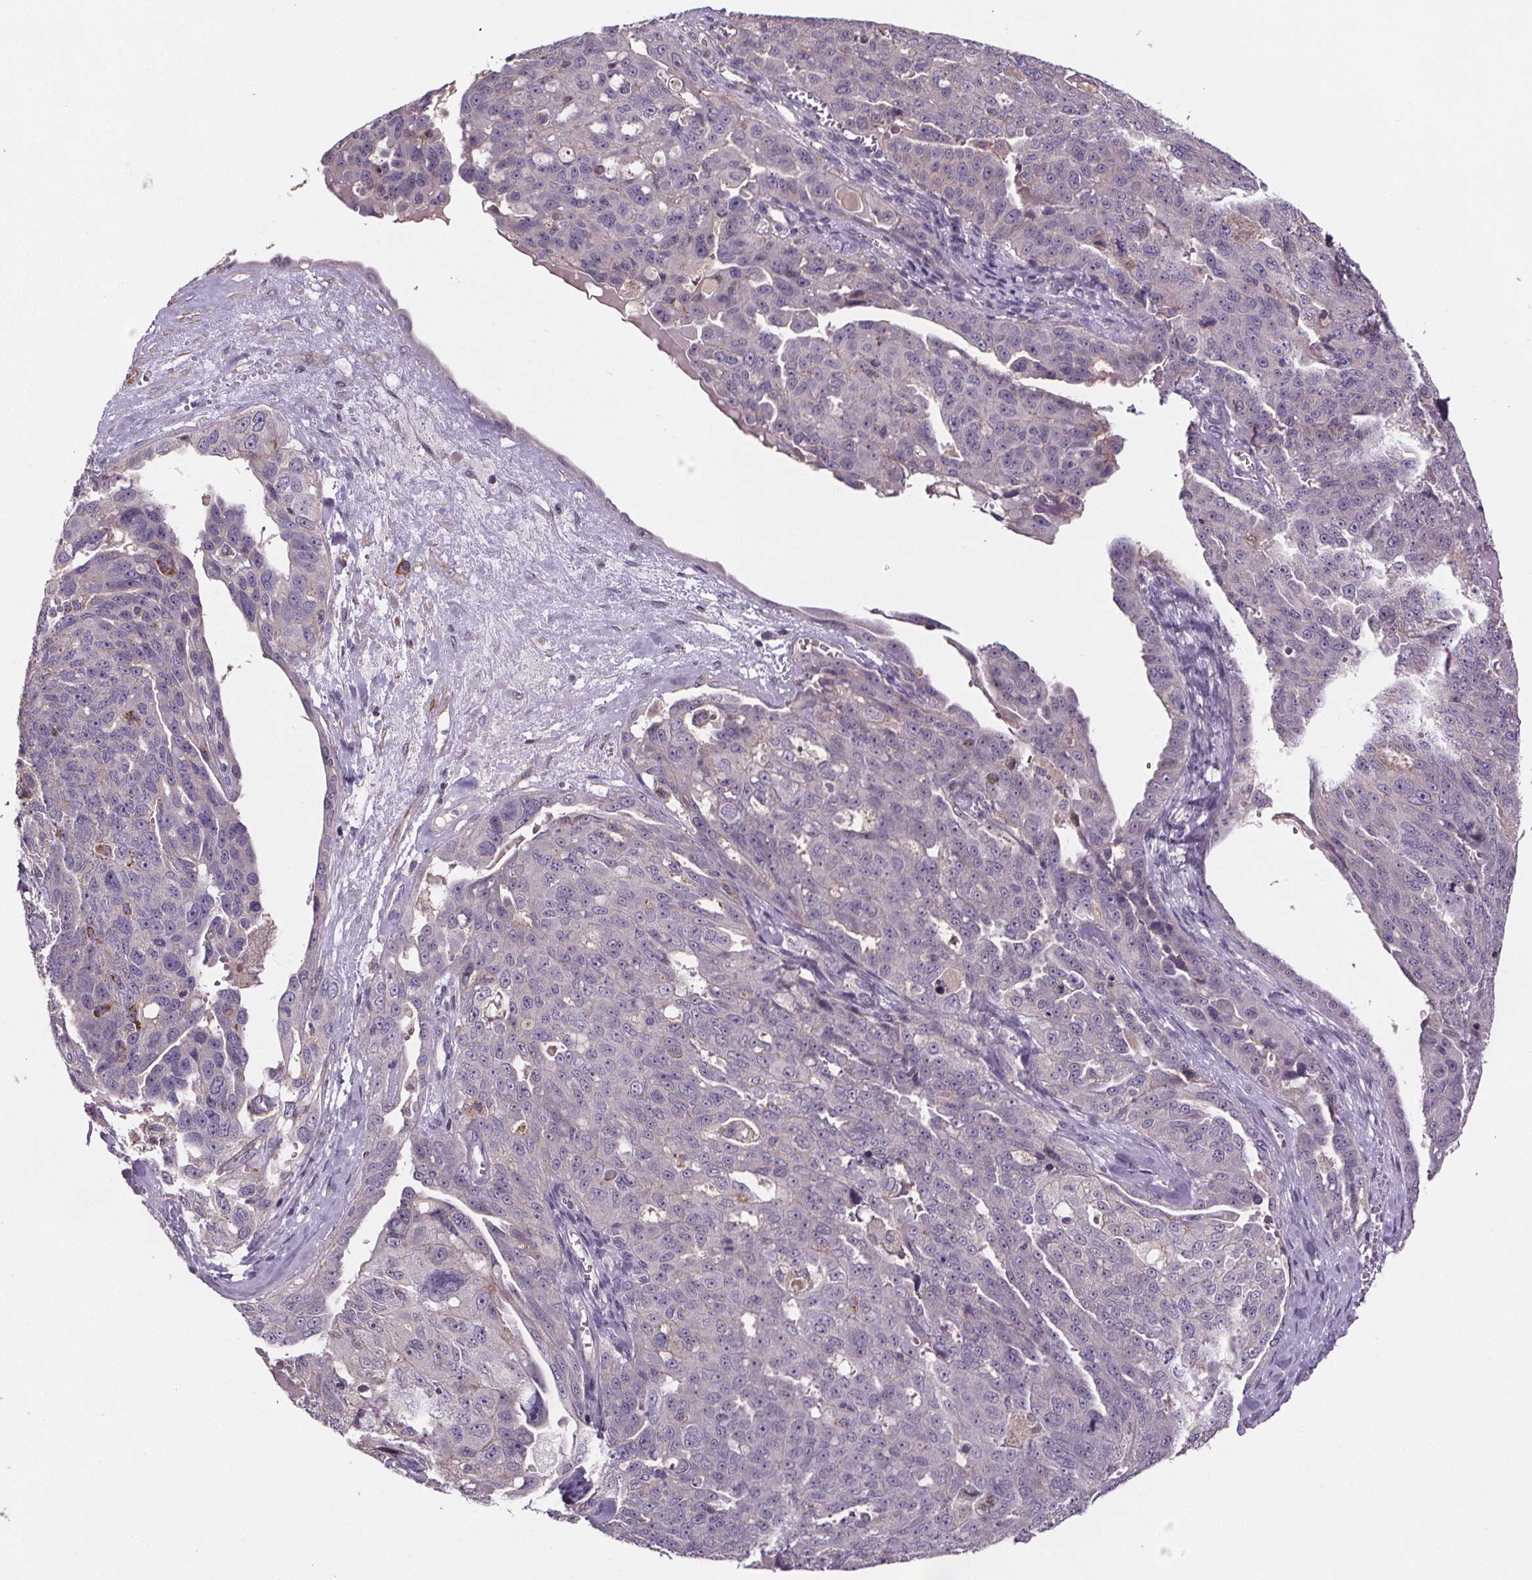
{"staining": {"intensity": "negative", "quantity": "none", "location": "none"}, "tissue": "ovarian cancer", "cell_type": "Tumor cells", "image_type": "cancer", "snomed": [{"axis": "morphology", "description": "Carcinoma, endometroid"}, {"axis": "topography", "description": "Ovary"}], "caption": "The histopathology image shows no staining of tumor cells in endometroid carcinoma (ovarian).", "gene": "CLN3", "patient": {"sex": "female", "age": 70}}